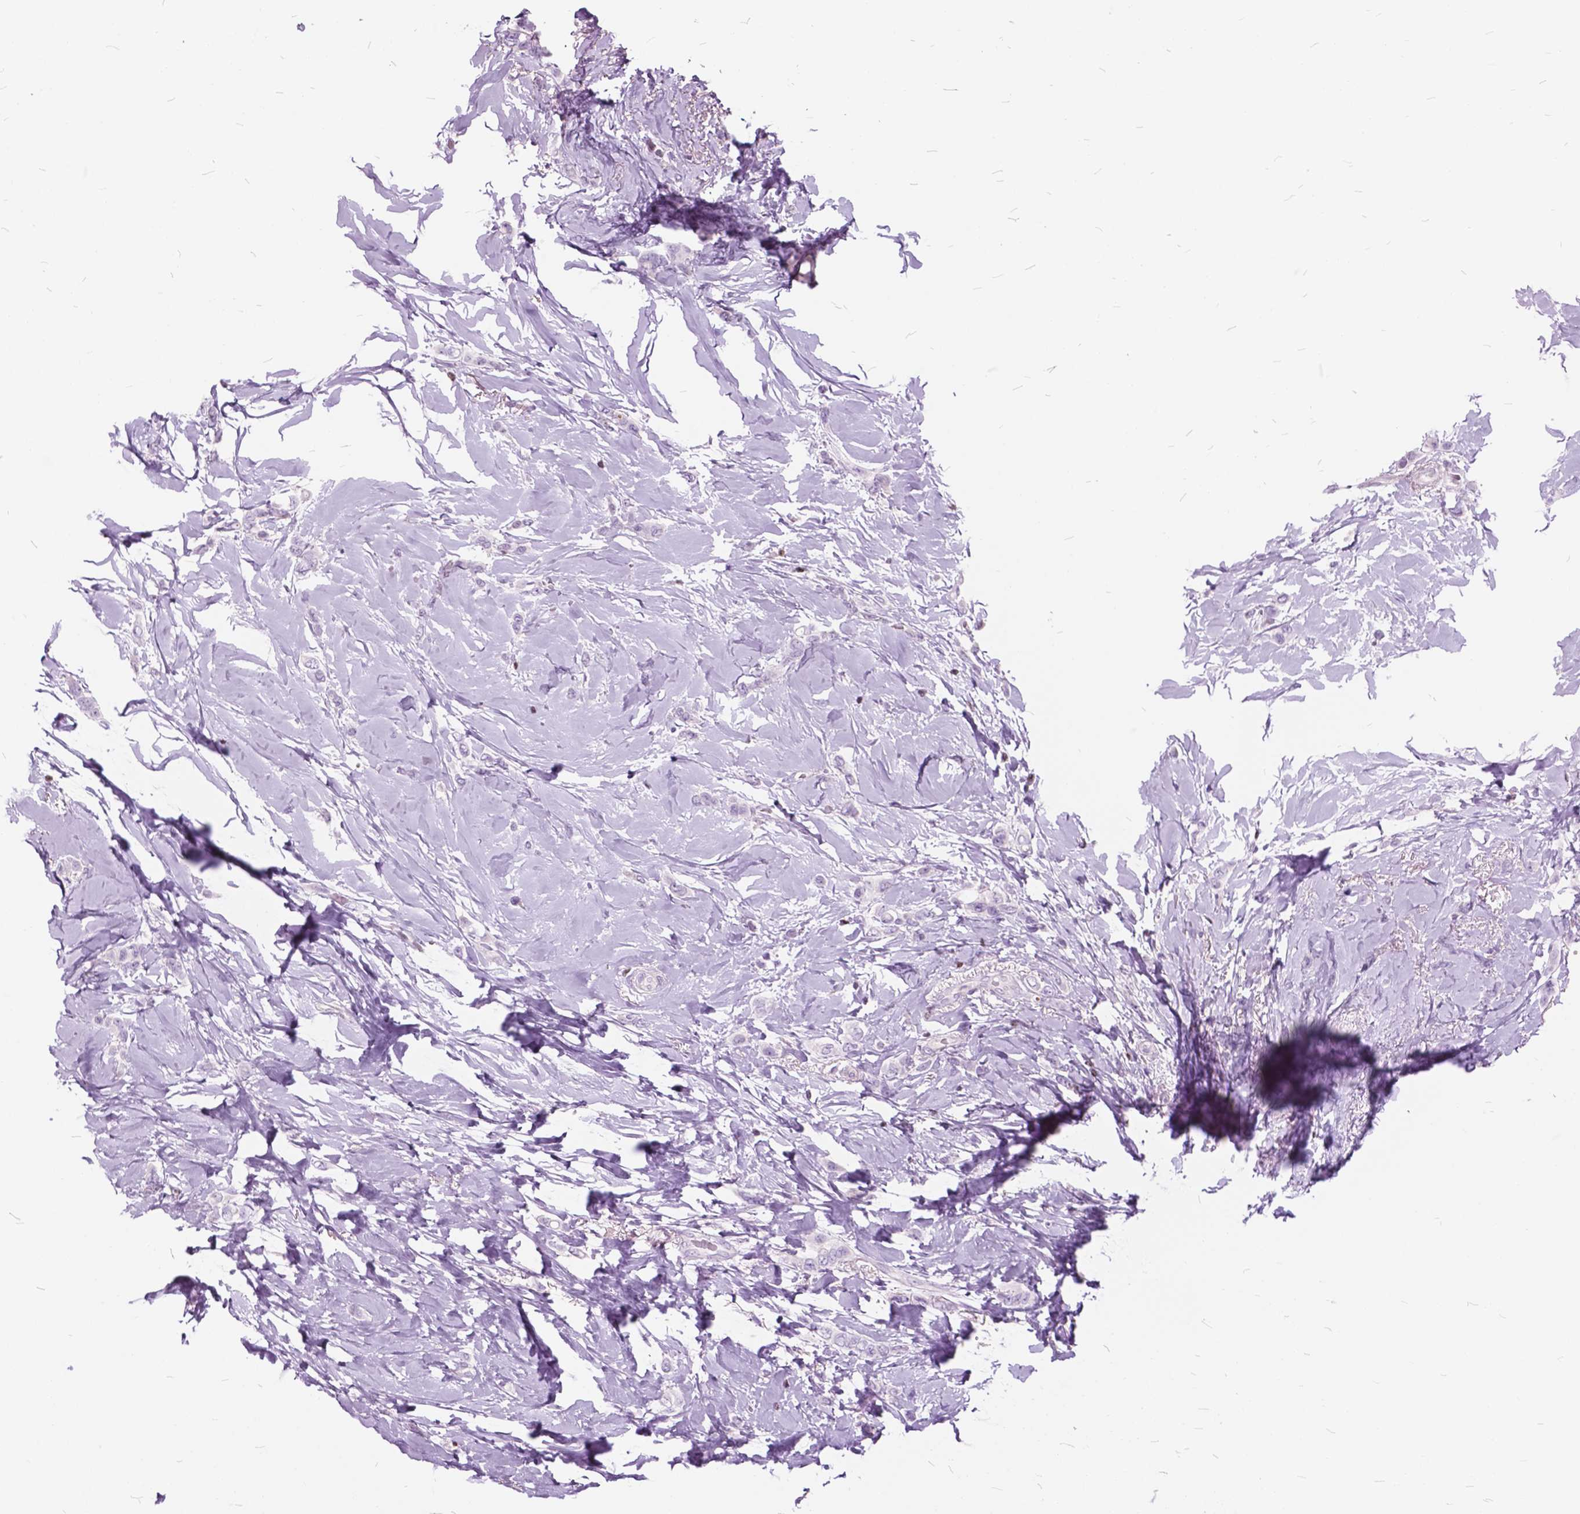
{"staining": {"intensity": "negative", "quantity": "none", "location": "none"}, "tissue": "breast cancer", "cell_type": "Tumor cells", "image_type": "cancer", "snomed": [{"axis": "morphology", "description": "Lobular carcinoma"}, {"axis": "topography", "description": "Breast"}], "caption": "This is an IHC histopathology image of breast lobular carcinoma. There is no positivity in tumor cells.", "gene": "SP140", "patient": {"sex": "female", "age": 66}}